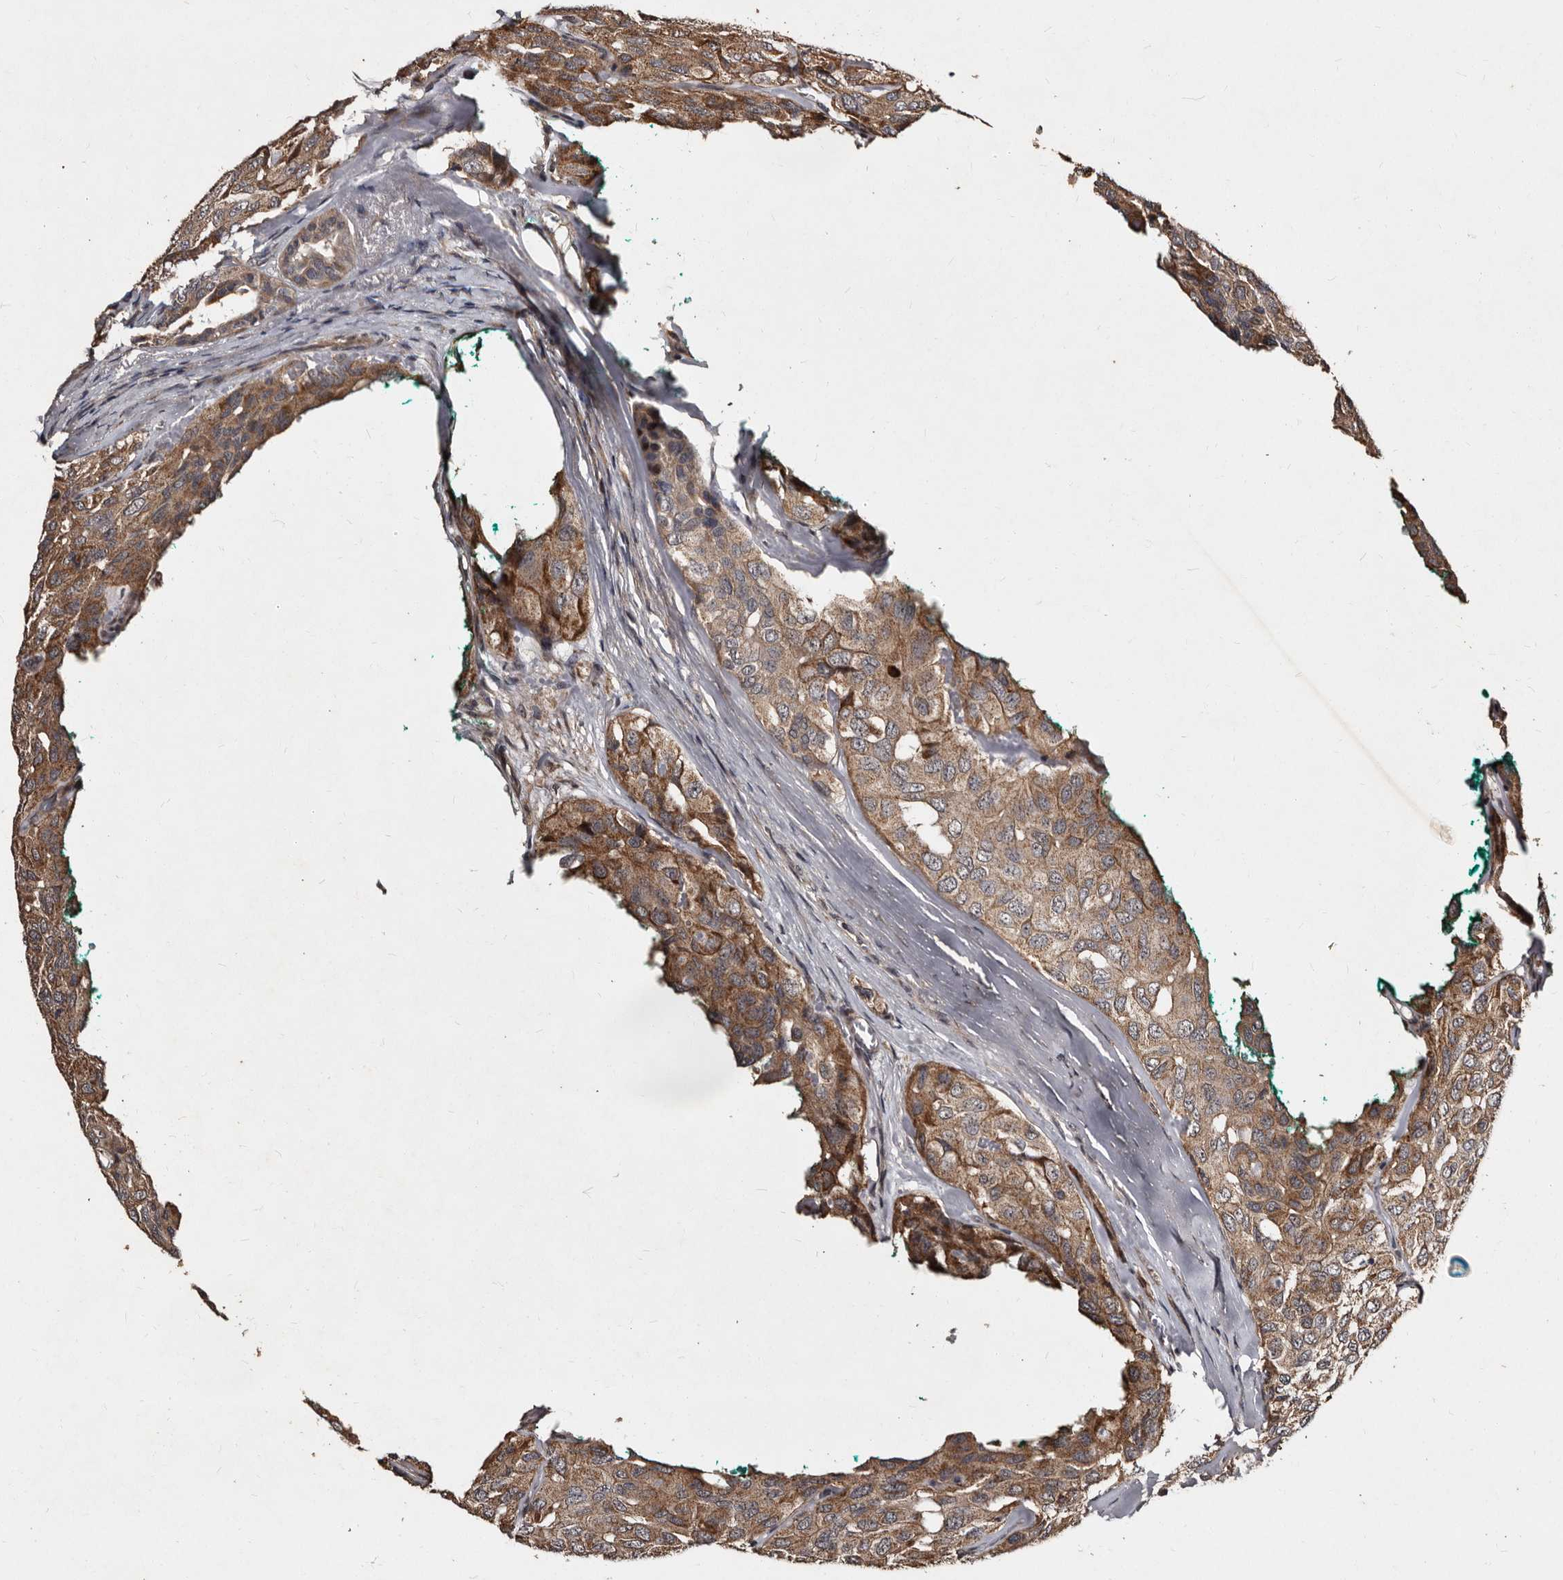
{"staining": {"intensity": "moderate", "quantity": ">75%", "location": "cytoplasmic/membranous"}, "tissue": "head and neck cancer", "cell_type": "Tumor cells", "image_type": "cancer", "snomed": [{"axis": "morphology", "description": "Adenocarcinoma, NOS"}, {"axis": "topography", "description": "Salivary gland, NOS"}, {"axis": "topography", "description": "Head-Neck"}], "caption": "IHC of head and neck cancer displays medium levels of moderate cytoplasmic/membranous expression in about >75% of tumor cells.", "gene": "MKRN3", "patient": {"sex": "female", "age": 76}}